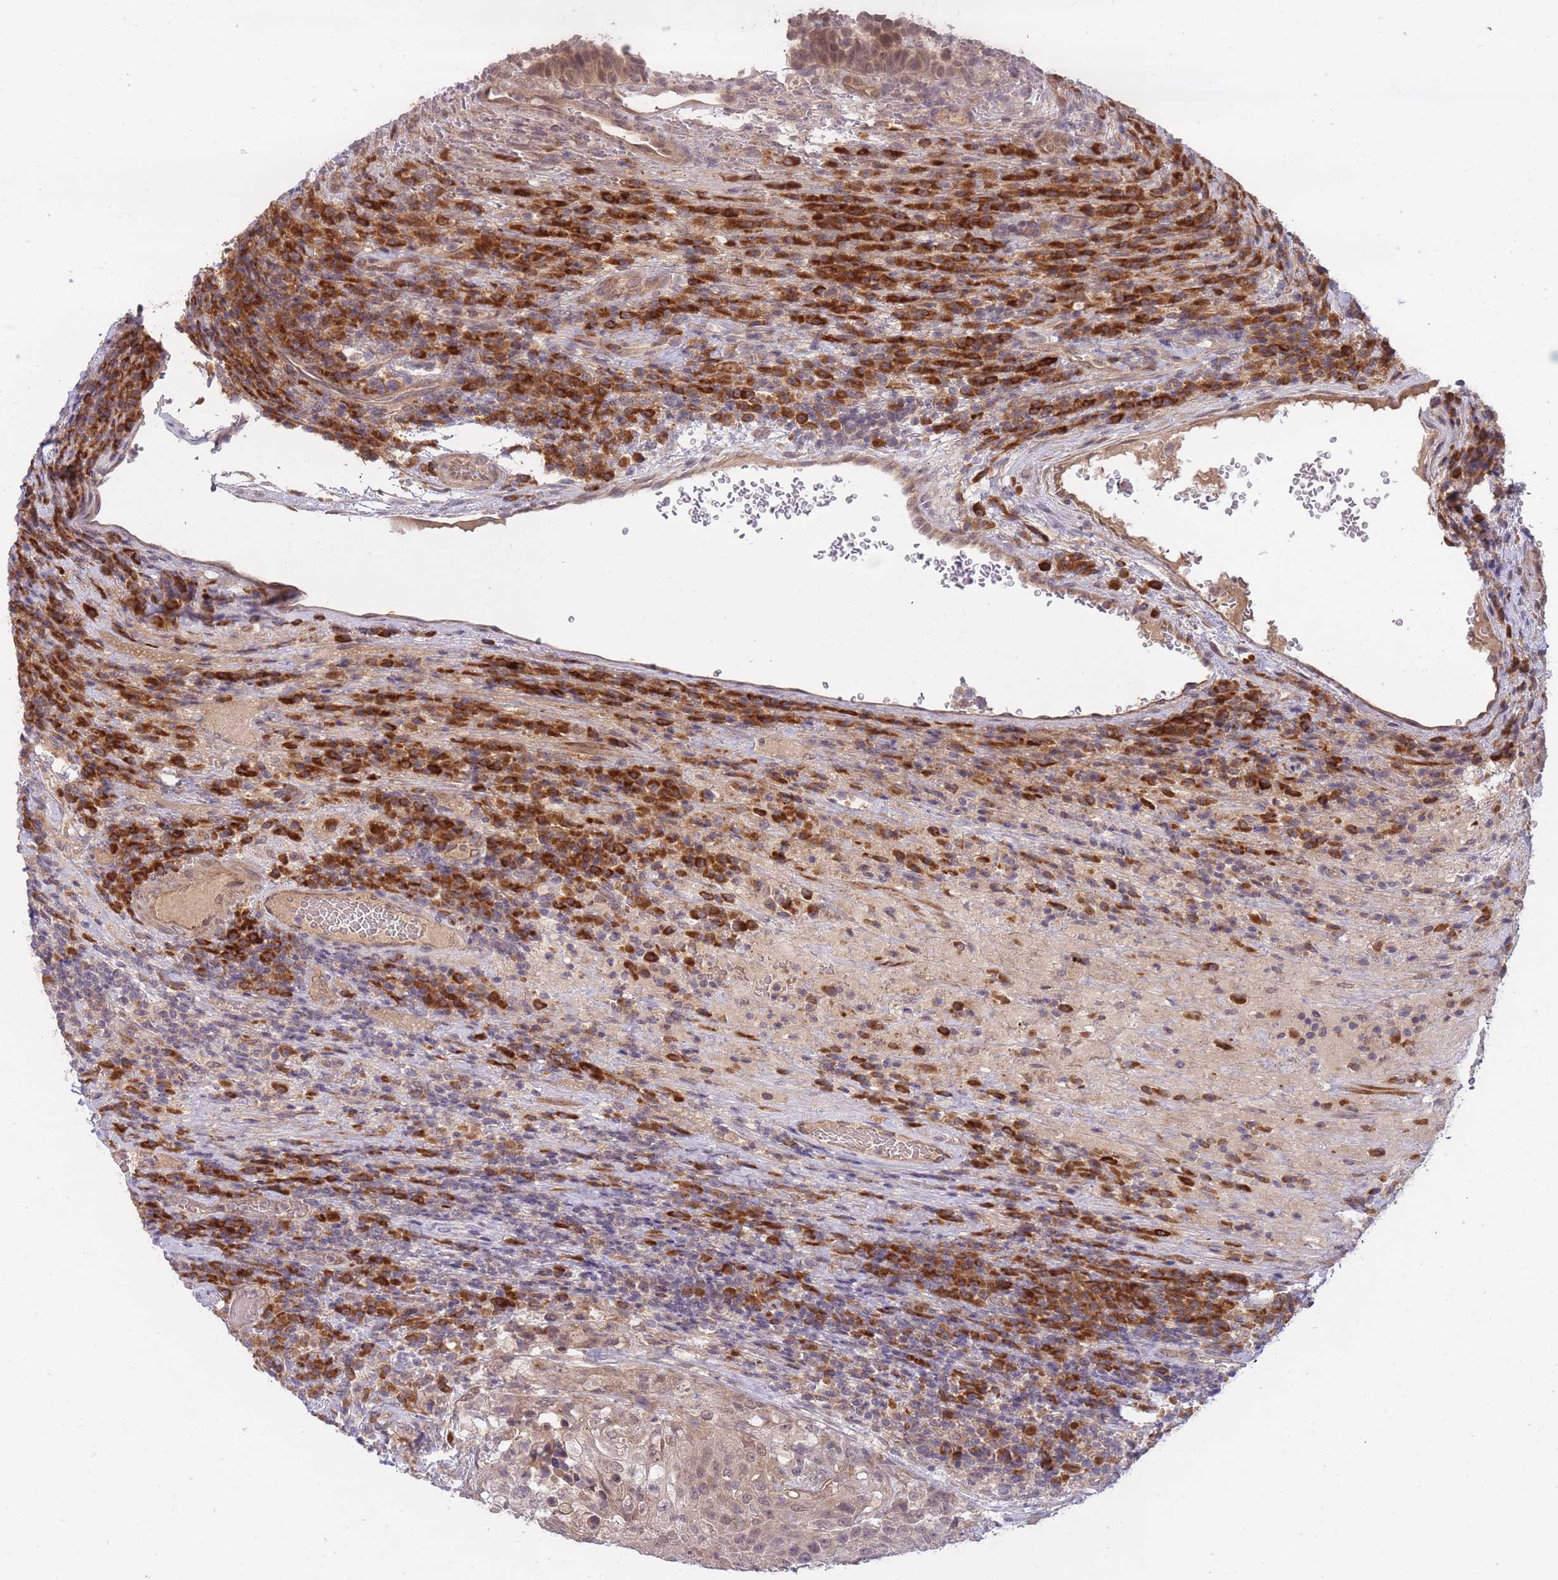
{"staining": {"intensity": "weak", "quantity": ">75%", "location": "cytoplasmic/membranous,nuclear"}, "tissue": "urothelial cancer", "cell_type": "Tumor cells", "image_type": "cancer", "snomed": [{"axis": "morphology", "description": "Urothelial carcinoma, High grade"}, {"axis": "topography", "description": "Urinary bladder"}], "caption": "Protein staining of urothelial carcinoma (high-grade) tissue shows weak cytoplasmic/membranous and nuclear positivity in about >75% of tumor cells.", "gene": "SMC6", "patient": {"sex": "female", "age": 63}}